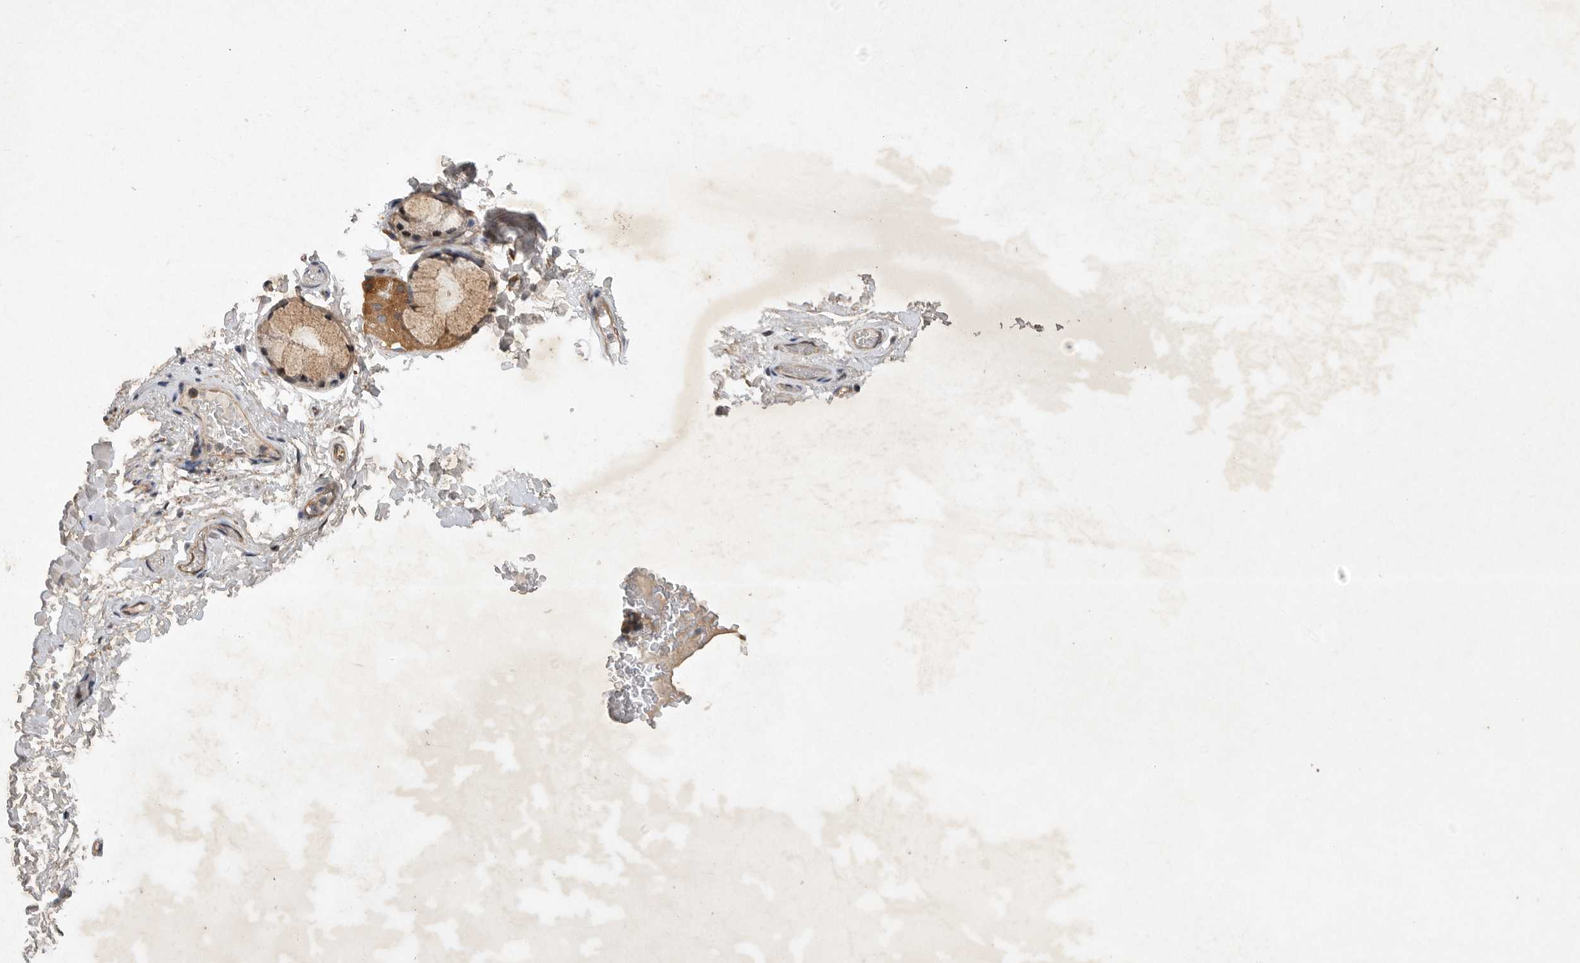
{"staining": {"intensity": "weak", "quantity": "<25%", "location": "cytoplasmic/membranous"}, "tissue": "soft tissue", "cell_type": "Fibroblasts", "image_type": "normal", "snomed": [{"axis": "morphology", "description": "Normal tissue, NOS"}, {"axis": "topography", "description": "Cartilage tissue"}, {"axis": "topography", "description": "Bronchus"}], "caption": "Immunohistochemistry micrograph of unremarkable soft tissue stained for a protein (brown), which exhibits no staining in fibroblasts.", "gene": "EDEM3", "patient": {"sex": "female", "age": 73}}